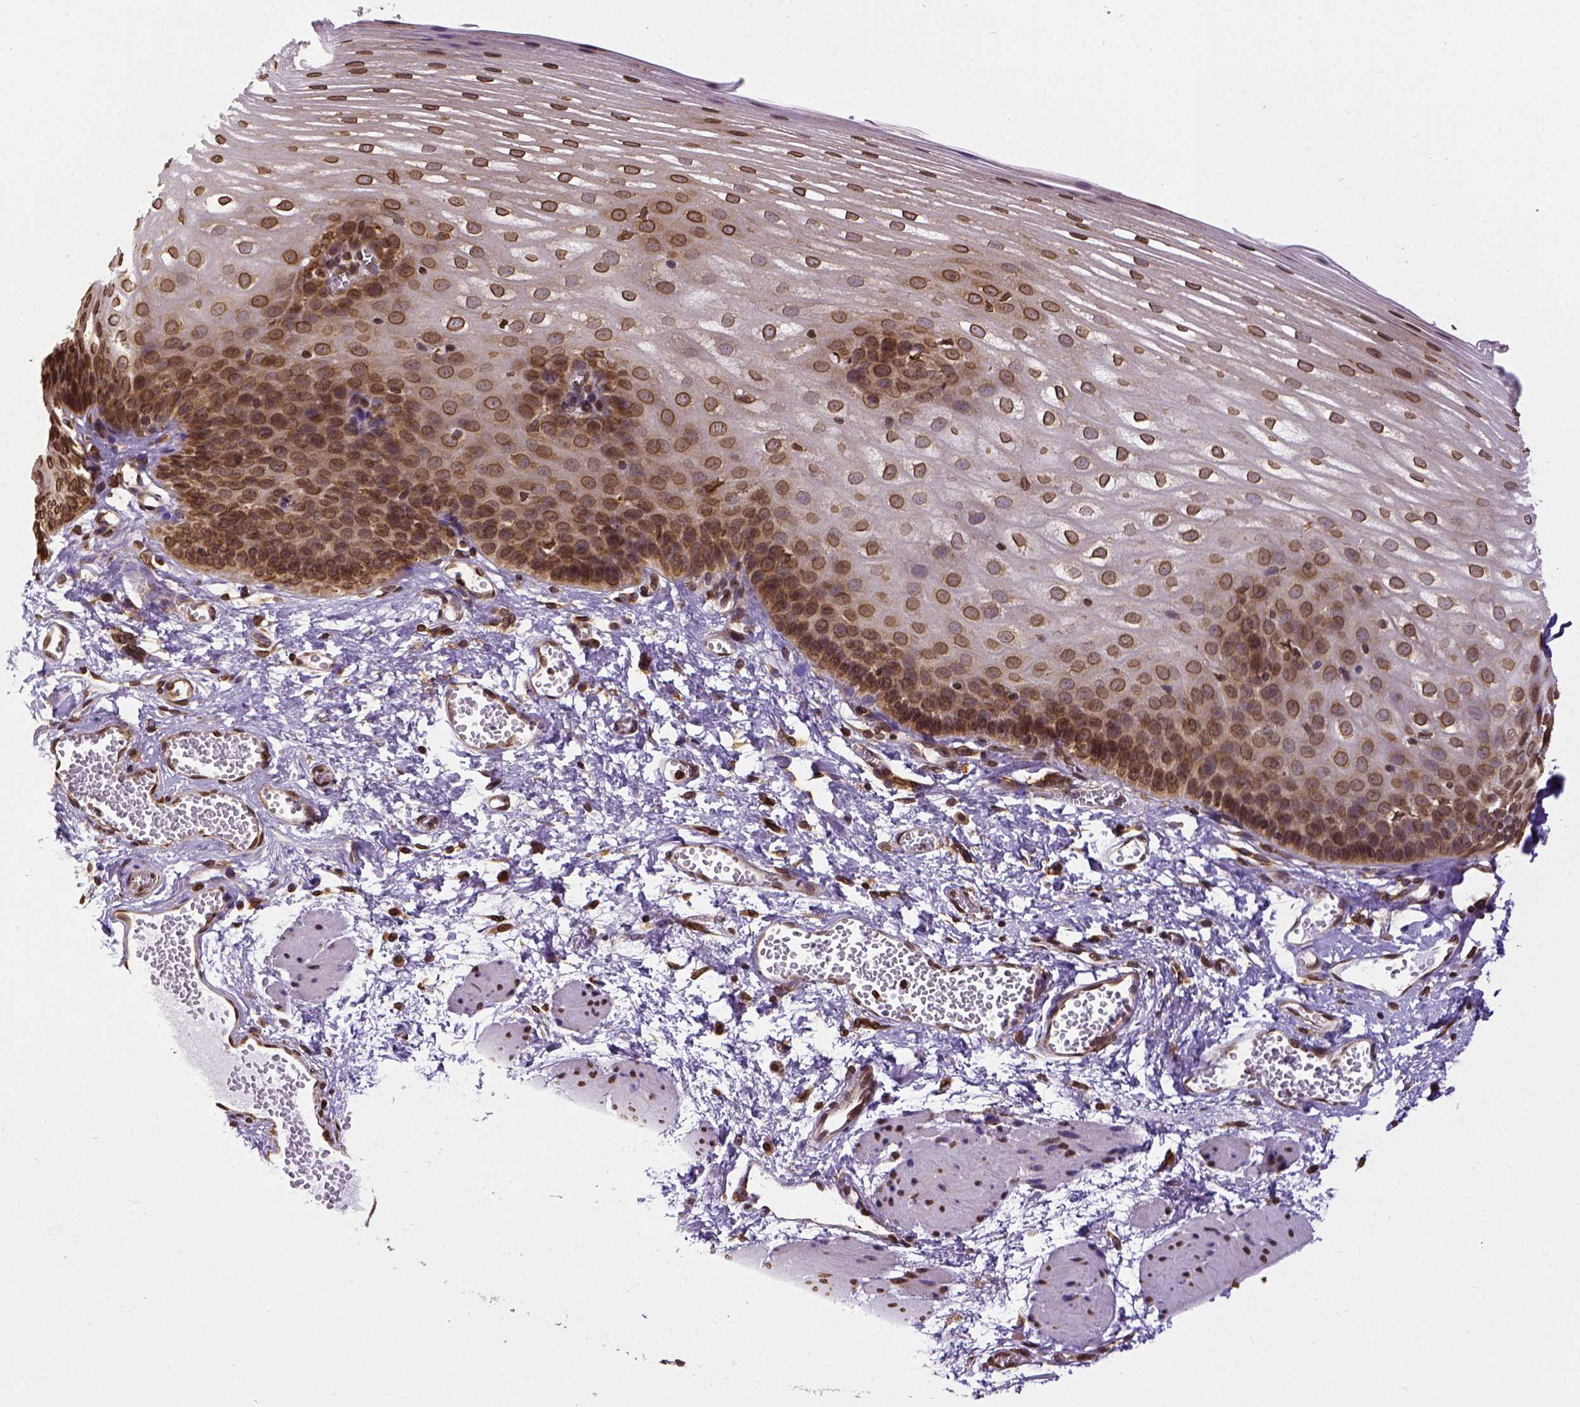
{"staining": {"intensity": "moderate", "quantity": ">75%", "location": "cytoplasmic/membranous,nuclear"}, "tissue": "esophagus", "cell_type": "Squamous epithelial cells", "image_type": "normal", "snomed": [{"axis": "morphology", "description": "Normal tissue, NOS"}, {"axis": "topography", "description": "Esophagus"}], "caption": "Esophagus stained with DAB immunohistochemistry (IHC) reveals medium levels of moderate cytoplasmic/membranous,nuclear expression in about >75% of squamous epithelial cells. (Stains: DAB (3,3'-diaminobenzidine) in brown, nuclei in blue, Microscopy: brightfield microscopy at high magnification).", "gene": "MTDH", "patient": {"sex": "male", "age": 62}}